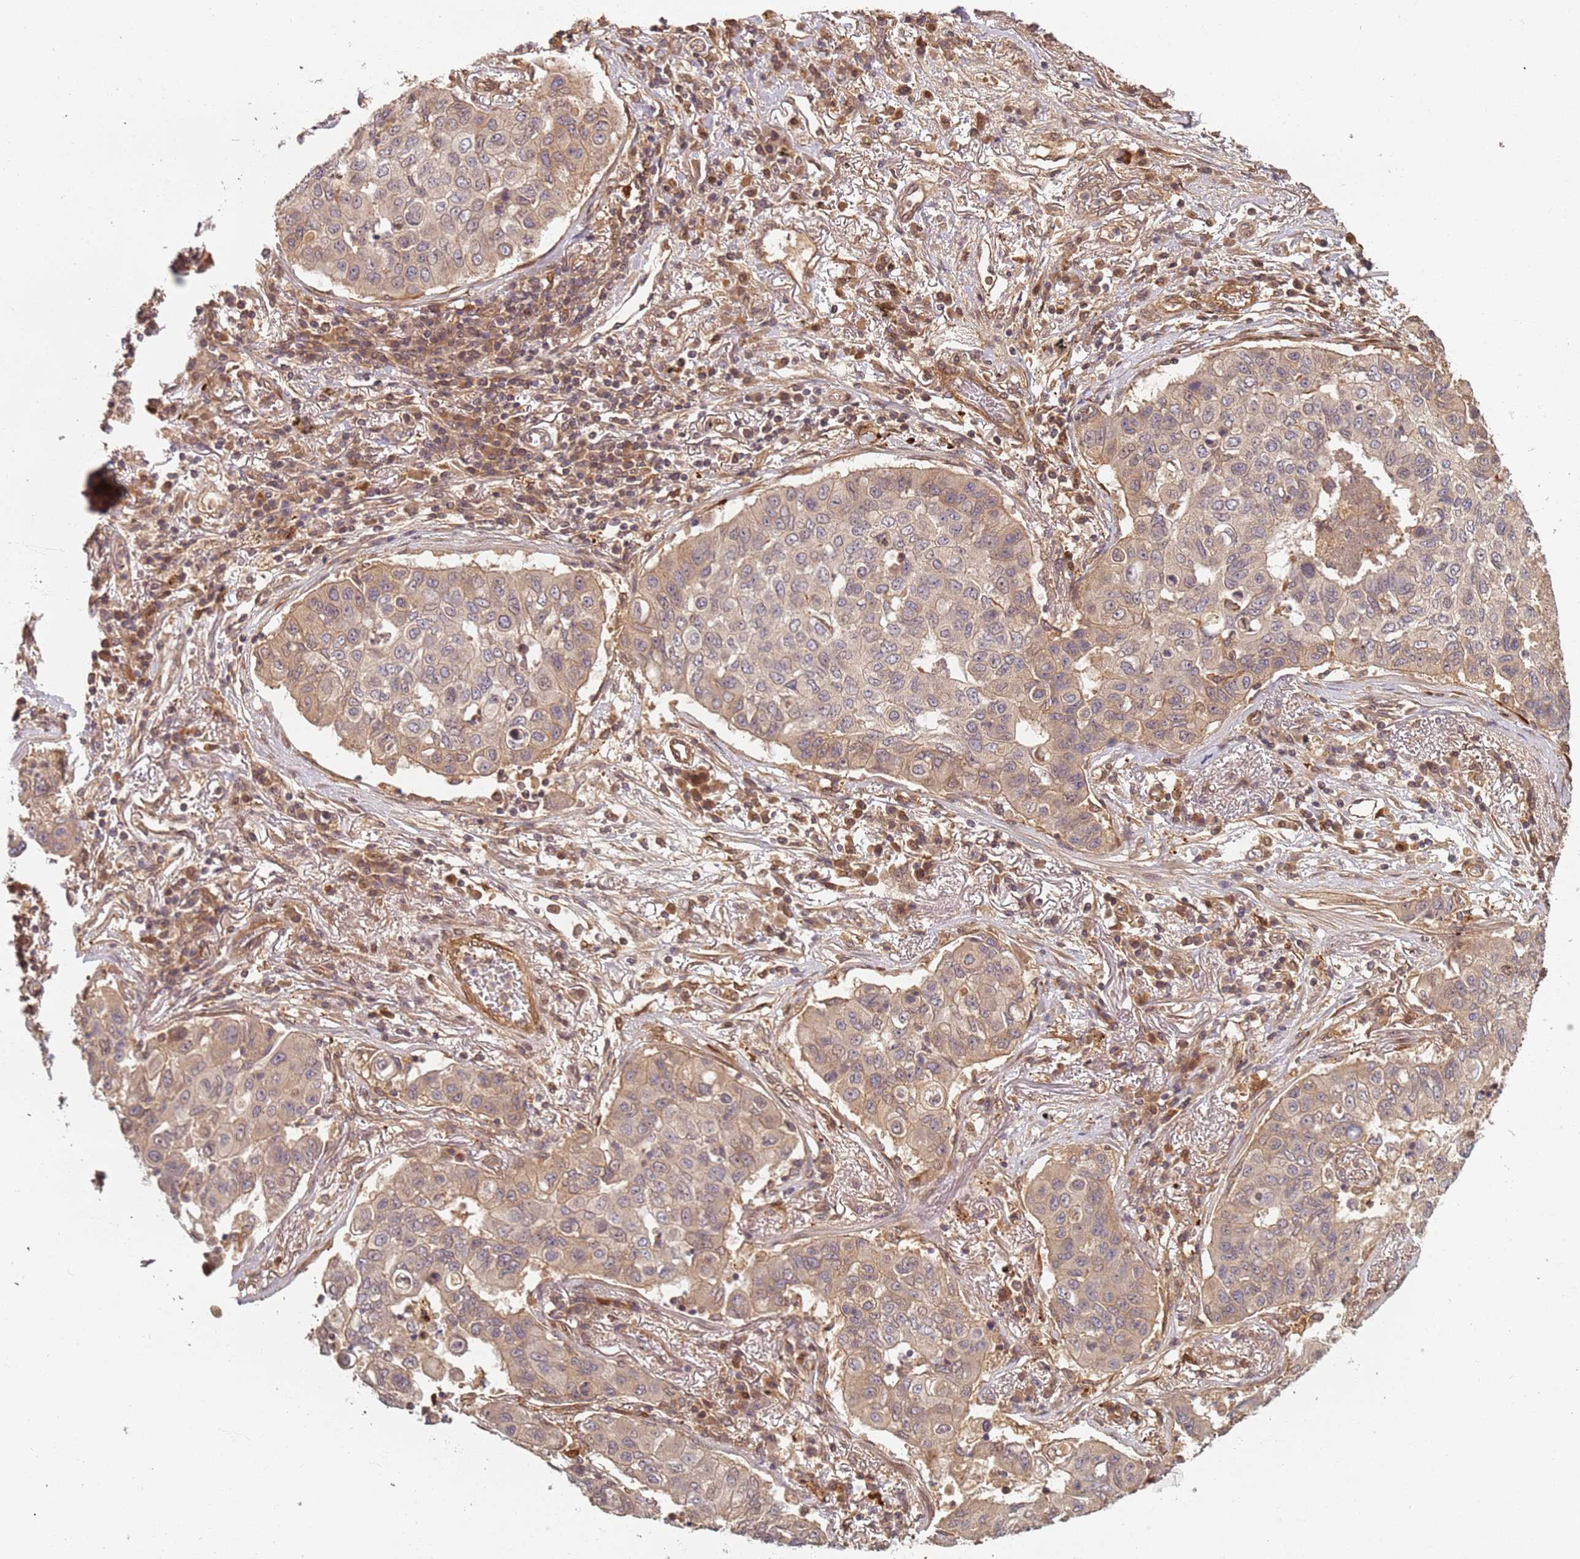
{"staining": {"intensity": "weak", "quantity": "25%-75%", "location": "cytoplasmic/membranous"}, "tissue": "lung cancer", "cell_type": "Tumor cells", "image_type": "cancer", "snomed": [{"axis": "morphology", "description": "Squamous cell carcinoma, NOS"}, {"axis": "topography", "description": "Lung"}], "caption": "IHC staining of lung cancer (squamous cell carcinoma), which displays low levels of weak cytoplasmic/membranous expression in approximately 25%-75% of tumor cells indicating weak cytoplasmic/membranous protein staining. The staining was performed using DAB (brown) for protein detection and nuclei were counterstained in hematoxylin (blue).", "gene": "SDCCAG8", "patient": {"sex": "male", "age": 74}}